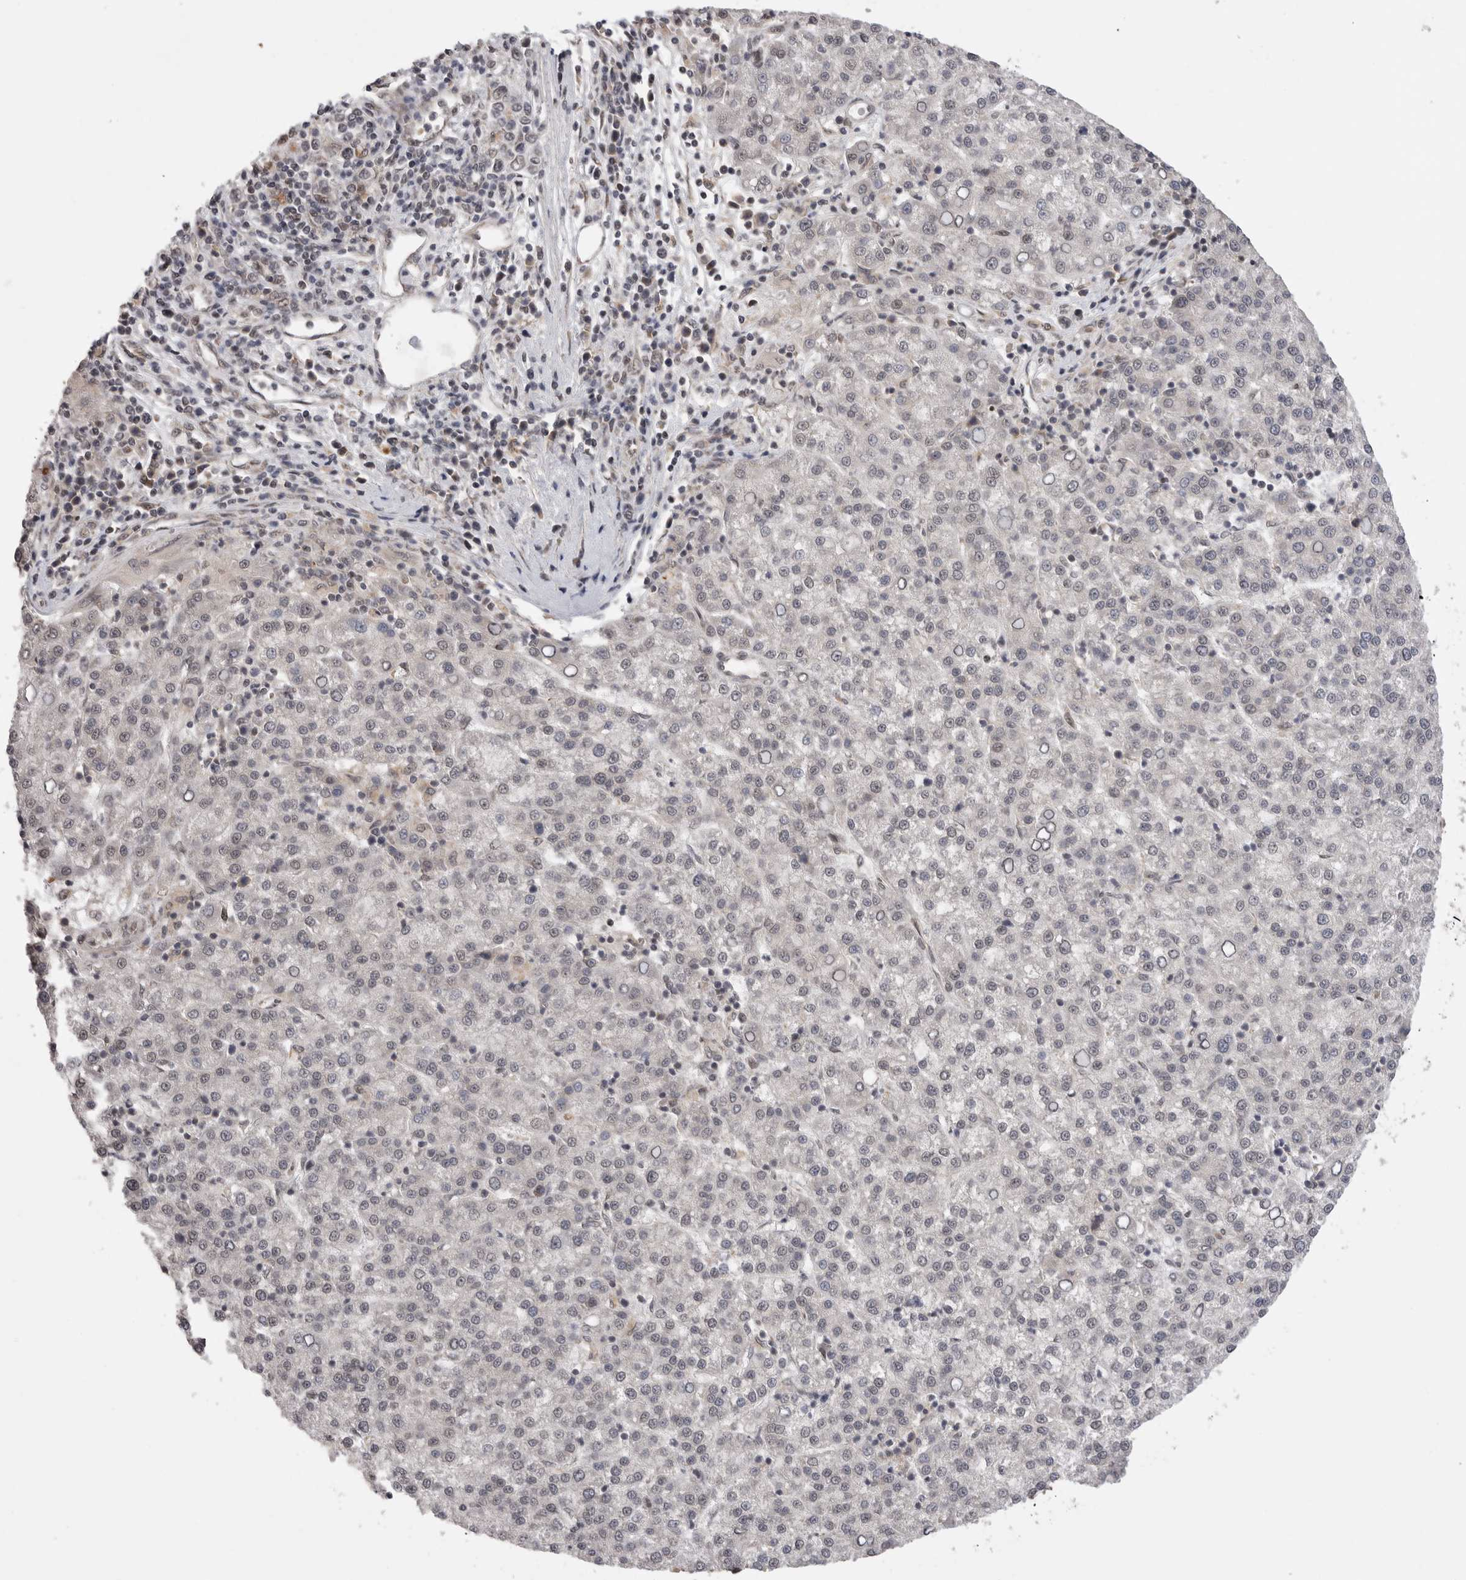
{"staining": {"intensity": "negative", "quantity": "none", "location": "none"}, "tissue": "liver cancer", "cell_type": "Tumor cells", "image_type": "cancer", "snomed": [{"axis": "morphology", "description": "Carcinoma, Hepatocellular, NOS"}, {"axis": "topography", "description": "Liver"}], "caption": "Immunohistochemical staining of liver hepatocellular carcinoma displays no significant staining in tumor cells.", "gene": "TMEM65", "patient": {"sex": "female", "age": 58}}